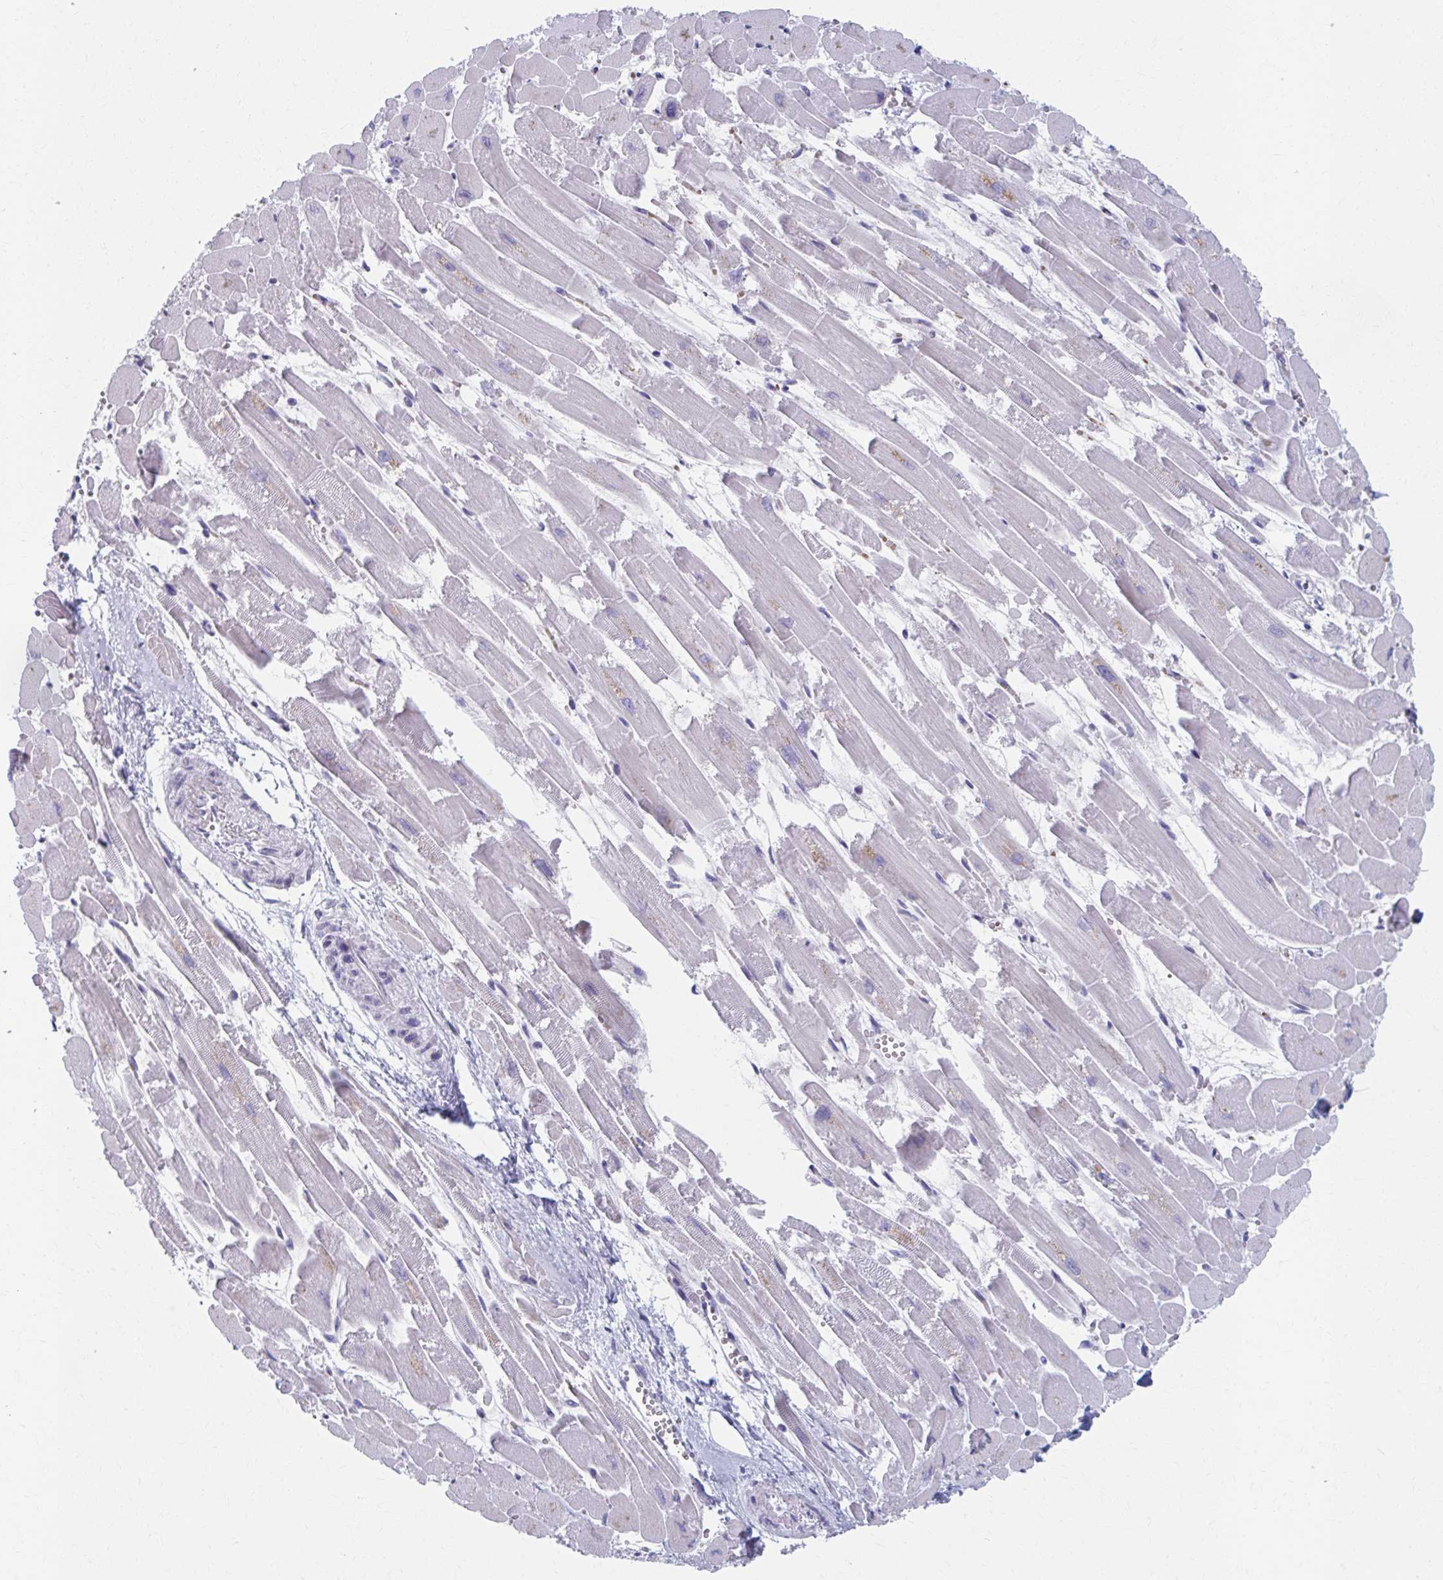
{"staining": {"intensity": "moderate", "quantity": "<25%", "location": "cytoplasmic/membranous"}, "tissue": "heart muscle", "cell_type": "Cardiomyocytes", "image_type": "normal", "snomed": [{"axis": "morphology", "description": "Normal tissue, NOS"}, {"axis": "topography", "description": "Heart"}], "caption": "Heart muscle stained with a brown dye displays moderate cytoplasmic/membranous positive staining in about <25% of cardiomyocytes.", "gene": "ABHD16B", "patient": {"sex": "female", "age": 52}}